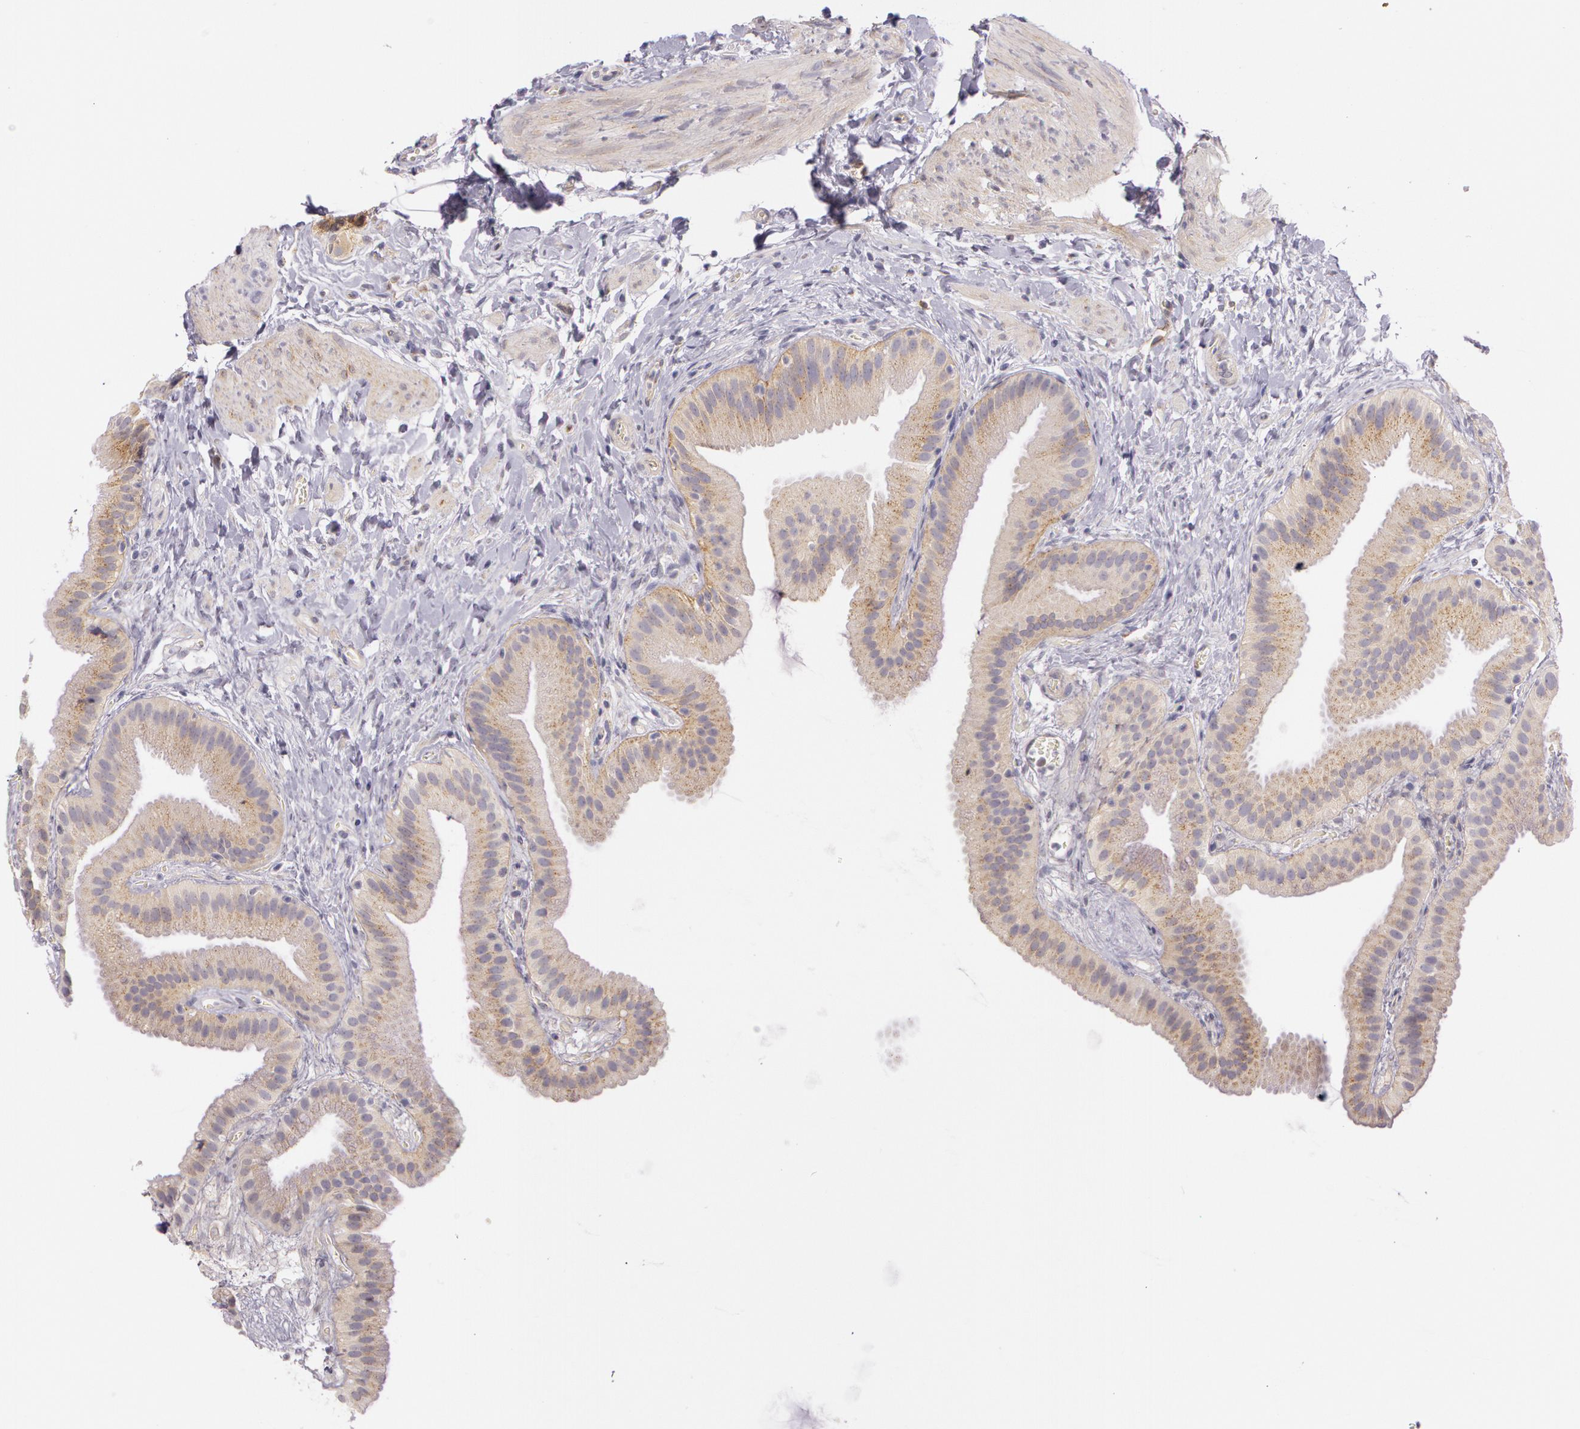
{"staining": {"intensity": "weak", "quantity": ">75%", "location": "cytoplasmic/membranous"}, "tissue": "gallbladder", "cell_type": "Glandular cells", "image_type": "normal", "snomed": [{"axis": "morphology", "description": "Normal tissue, NOS"}, {"axis": "topography", "description": "Gallbladder"}], "caption": "Glandular cells exhibit low levels of weak cytoplasmic/membranous staining in approximately >75% of cells in unremarkable human gallbladder.", "gene": "APP", "patient": {"sex": "female", "age": 63}}